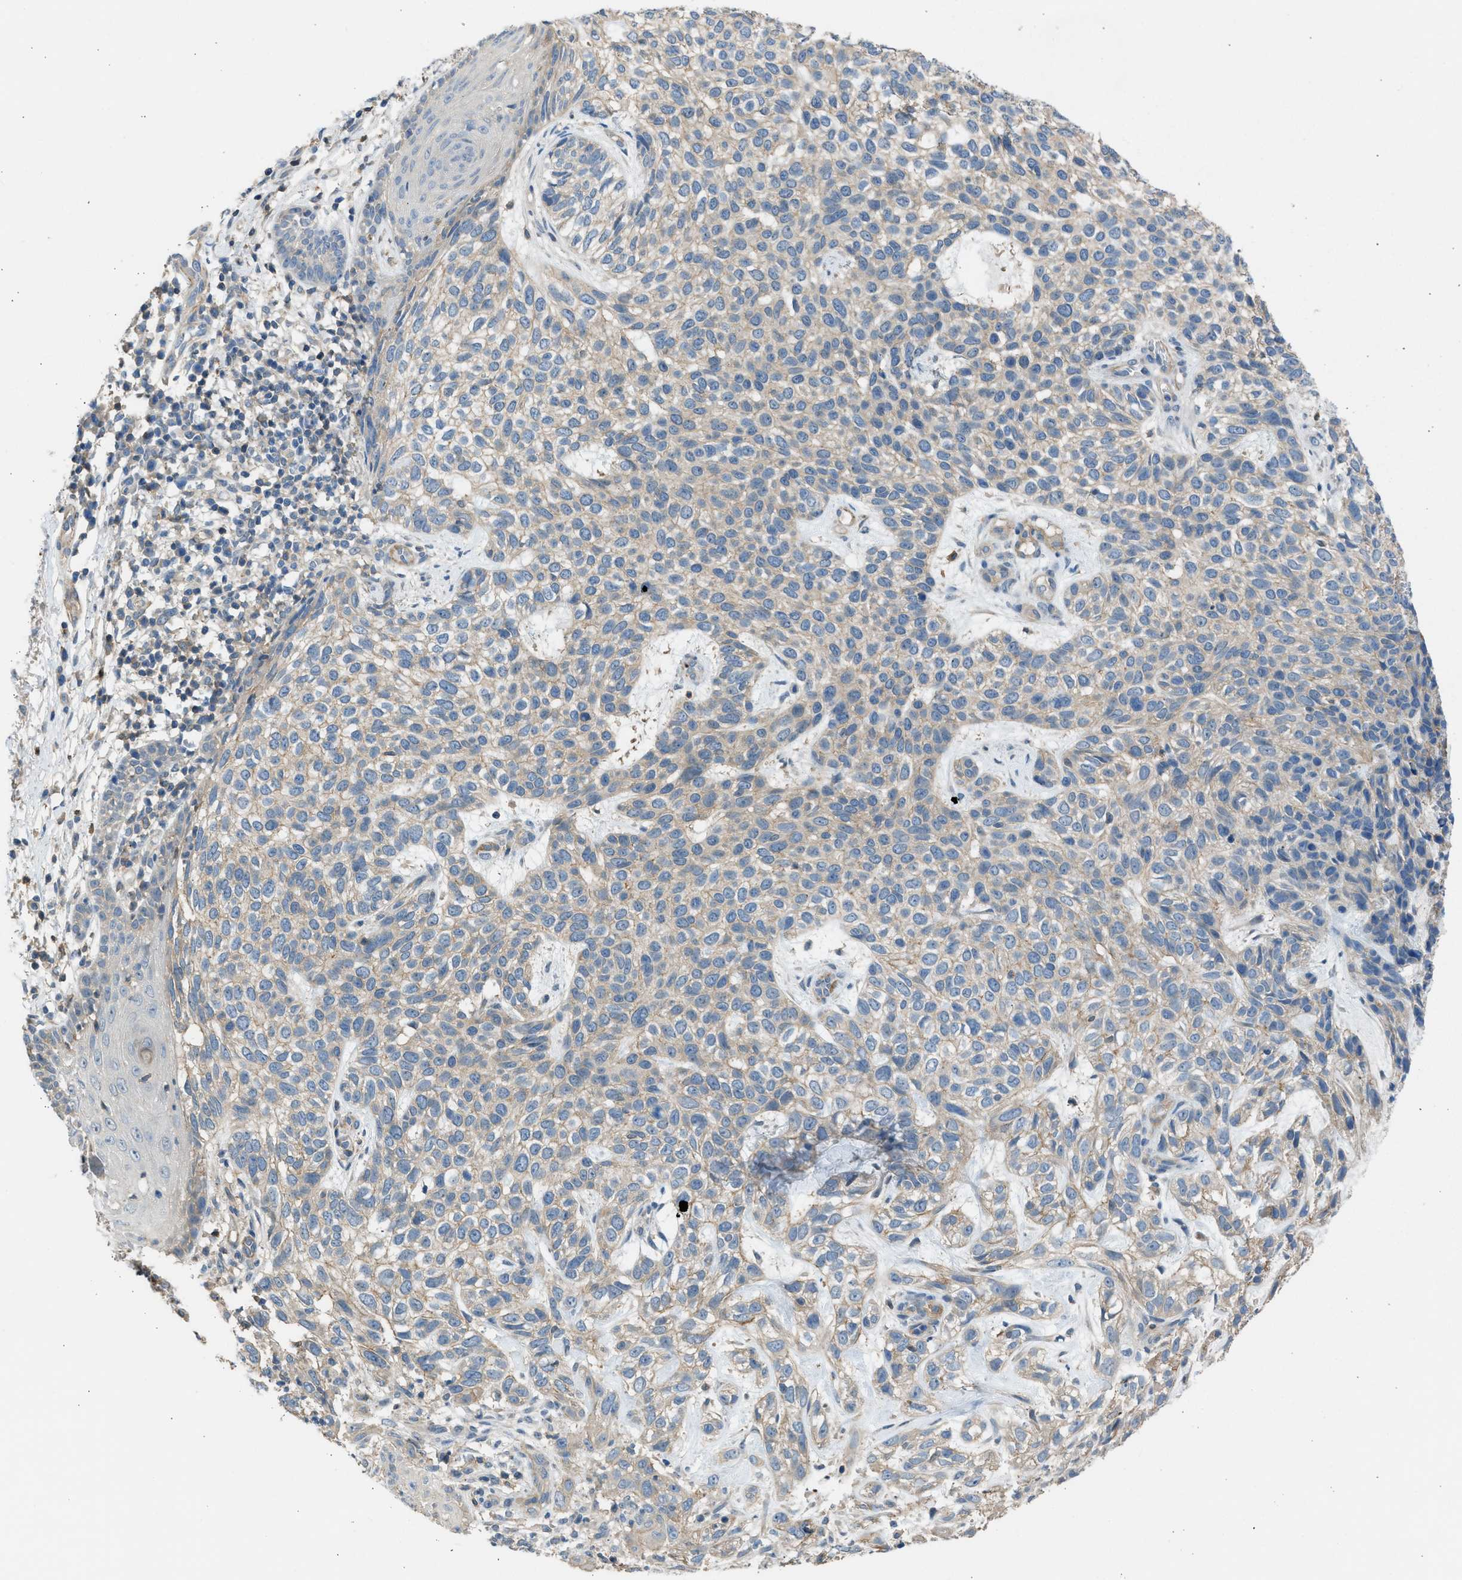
{"staining": {"intensity": "negative", "quantity": "none", "location": "none"}, "tissue": "skin cancer", "cell_type": "Tumor cells", "image_type": "cancer", "snomed": [{"axis": "morphology", "description": "Normal tissue, NOS"}, {"axis": "morphology", "description": "Basal cell carcinoma"}, {"axis": "topography", "description": "Skin"}], "caption": "Protein analysis of skin basal cell carcinoma displays no significant positivity in tumor cells.", "gene": "PCNX3", "patient": {"sex": "male", "age": 79}}